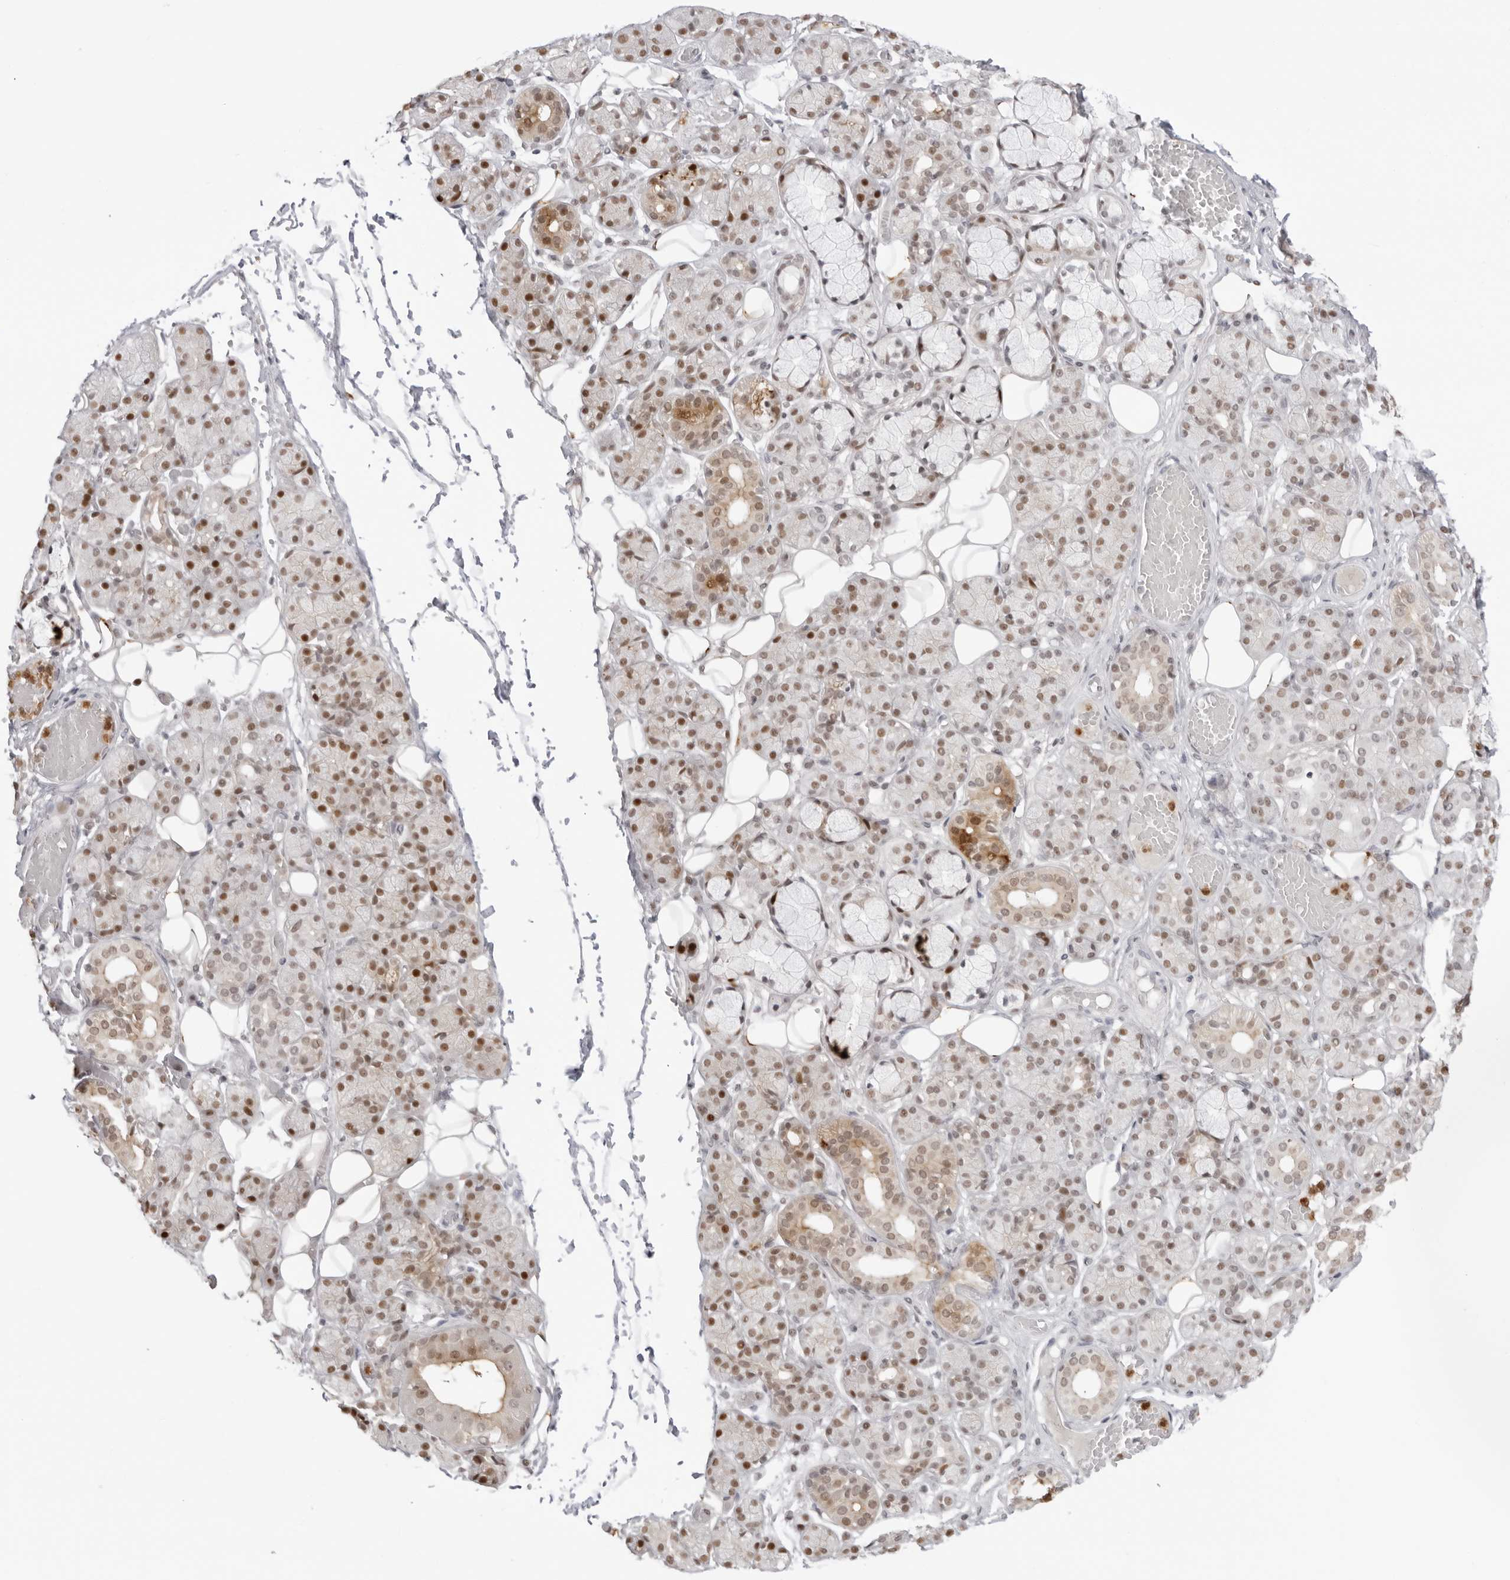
{"staining": {"intensity": "moderate", "quantity": ">75%", "location": "cytoplasmic/membranous,nuclear"}, "tissue": "salivary gland", "cell_type": "Glandular cells", "image_type": "normal", "snomed": [{"axis": "morphology", "description": "Normal tissue, NOS"}, {"axis": "topography", "description": "Salivary gland"}], "caption": "An image of salivary gland stained for a protein demonstrates moderate cytoplasmic/membranous,nuclear brown staining in glandular cells. The protein is stained brown, and the nuclei are stained in blue (DAB IHC with brightfield microscopy, high magnification).", "gene": "RNF146", "patient": {"sex": "male", "age": 63}}